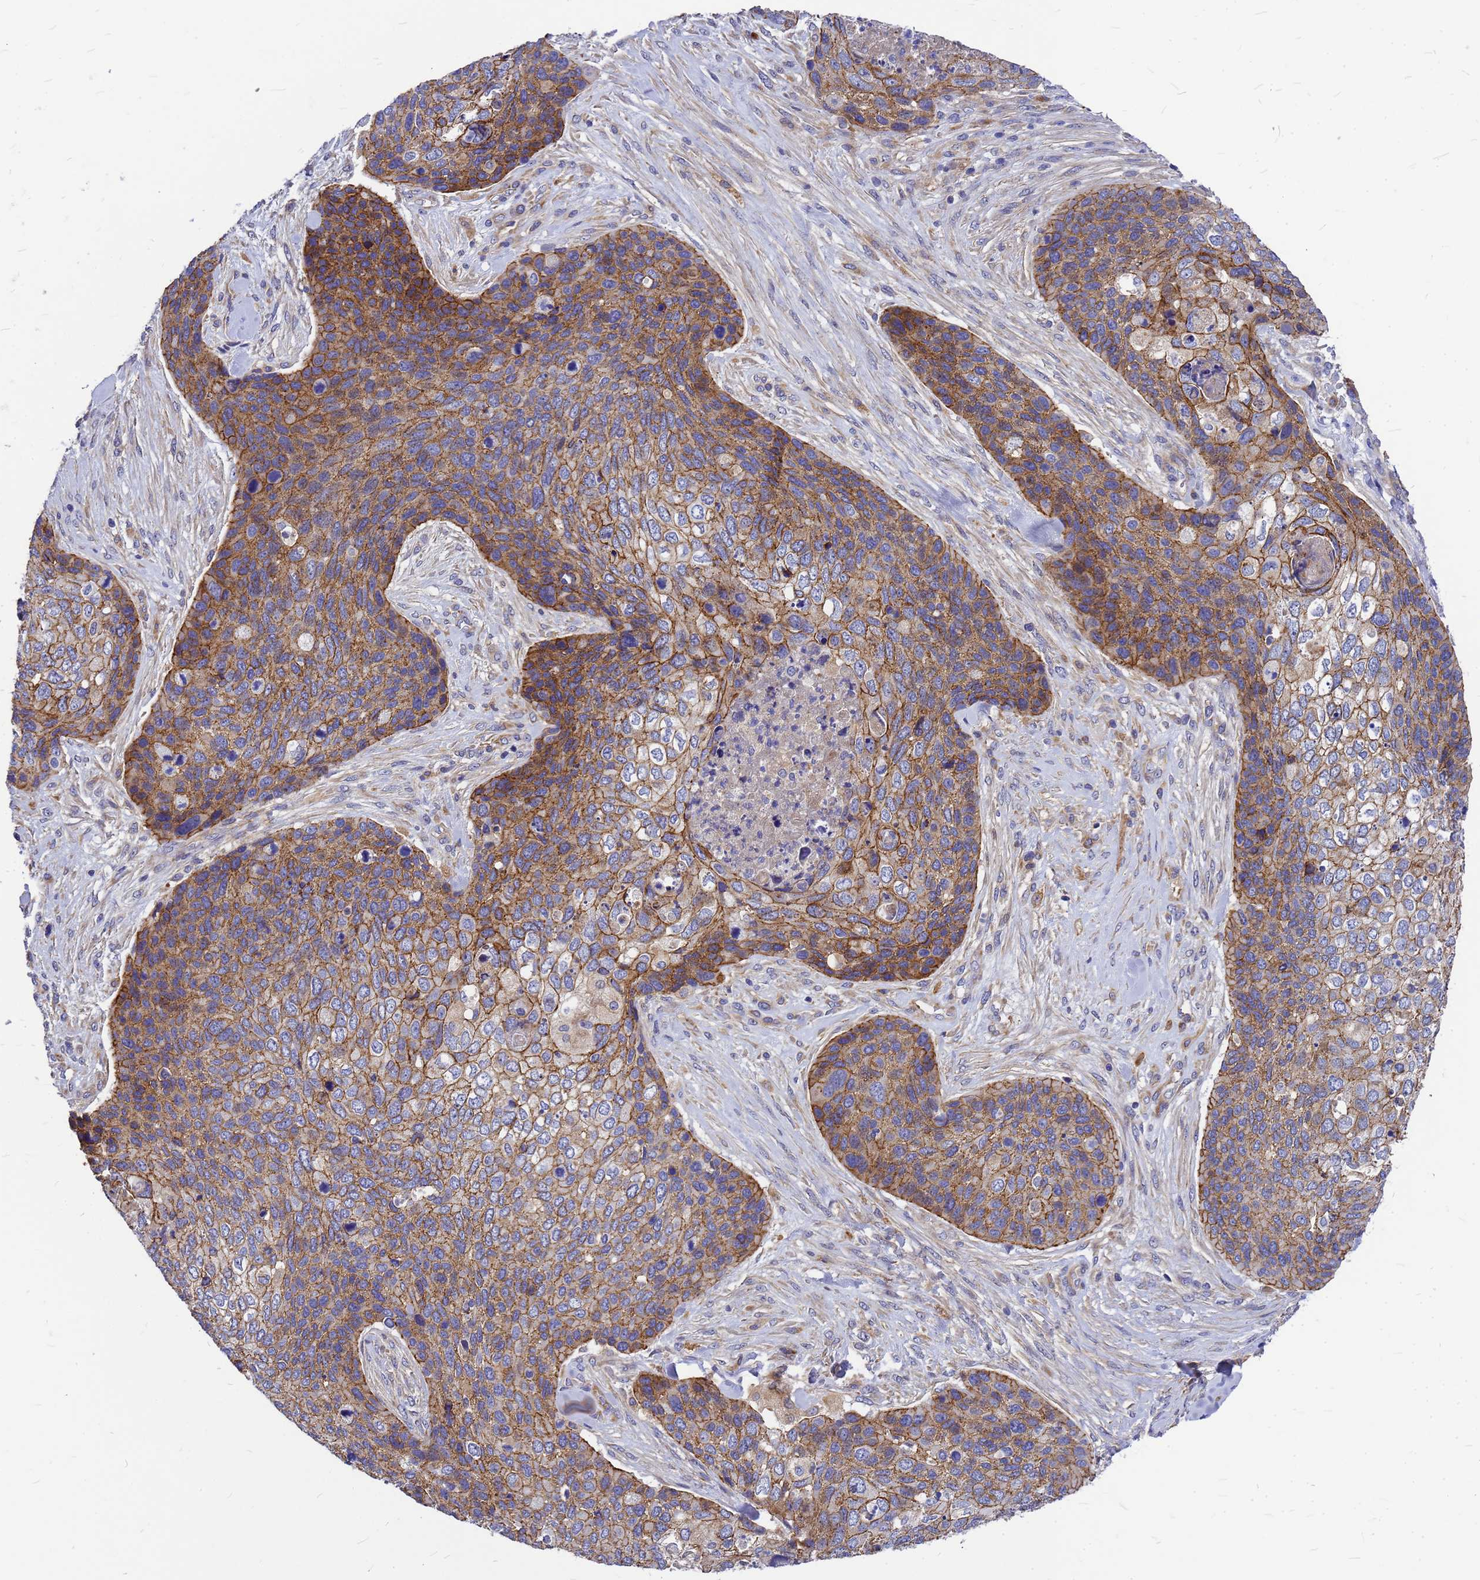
{"staining": {"intensity": "moderate", "quantity": ">75%", "location": "cytoplasmic/membranous"}, "tissue": "skin cancer", "cell_type": "Tumor cells", "image_type": "cancer", "snomed": [{"axis": "morphology", "description": "Basal cell carcinoma"}, {"axis": "topography", "description": "Skin"}], "caption": "A brown stain shows moderate cytoplasmic/membranous expression of a protein in skin basal cell carcinoma tumor cells.", "gene": "FBXW5", "patient": {"sex": "female", "age": 74}}